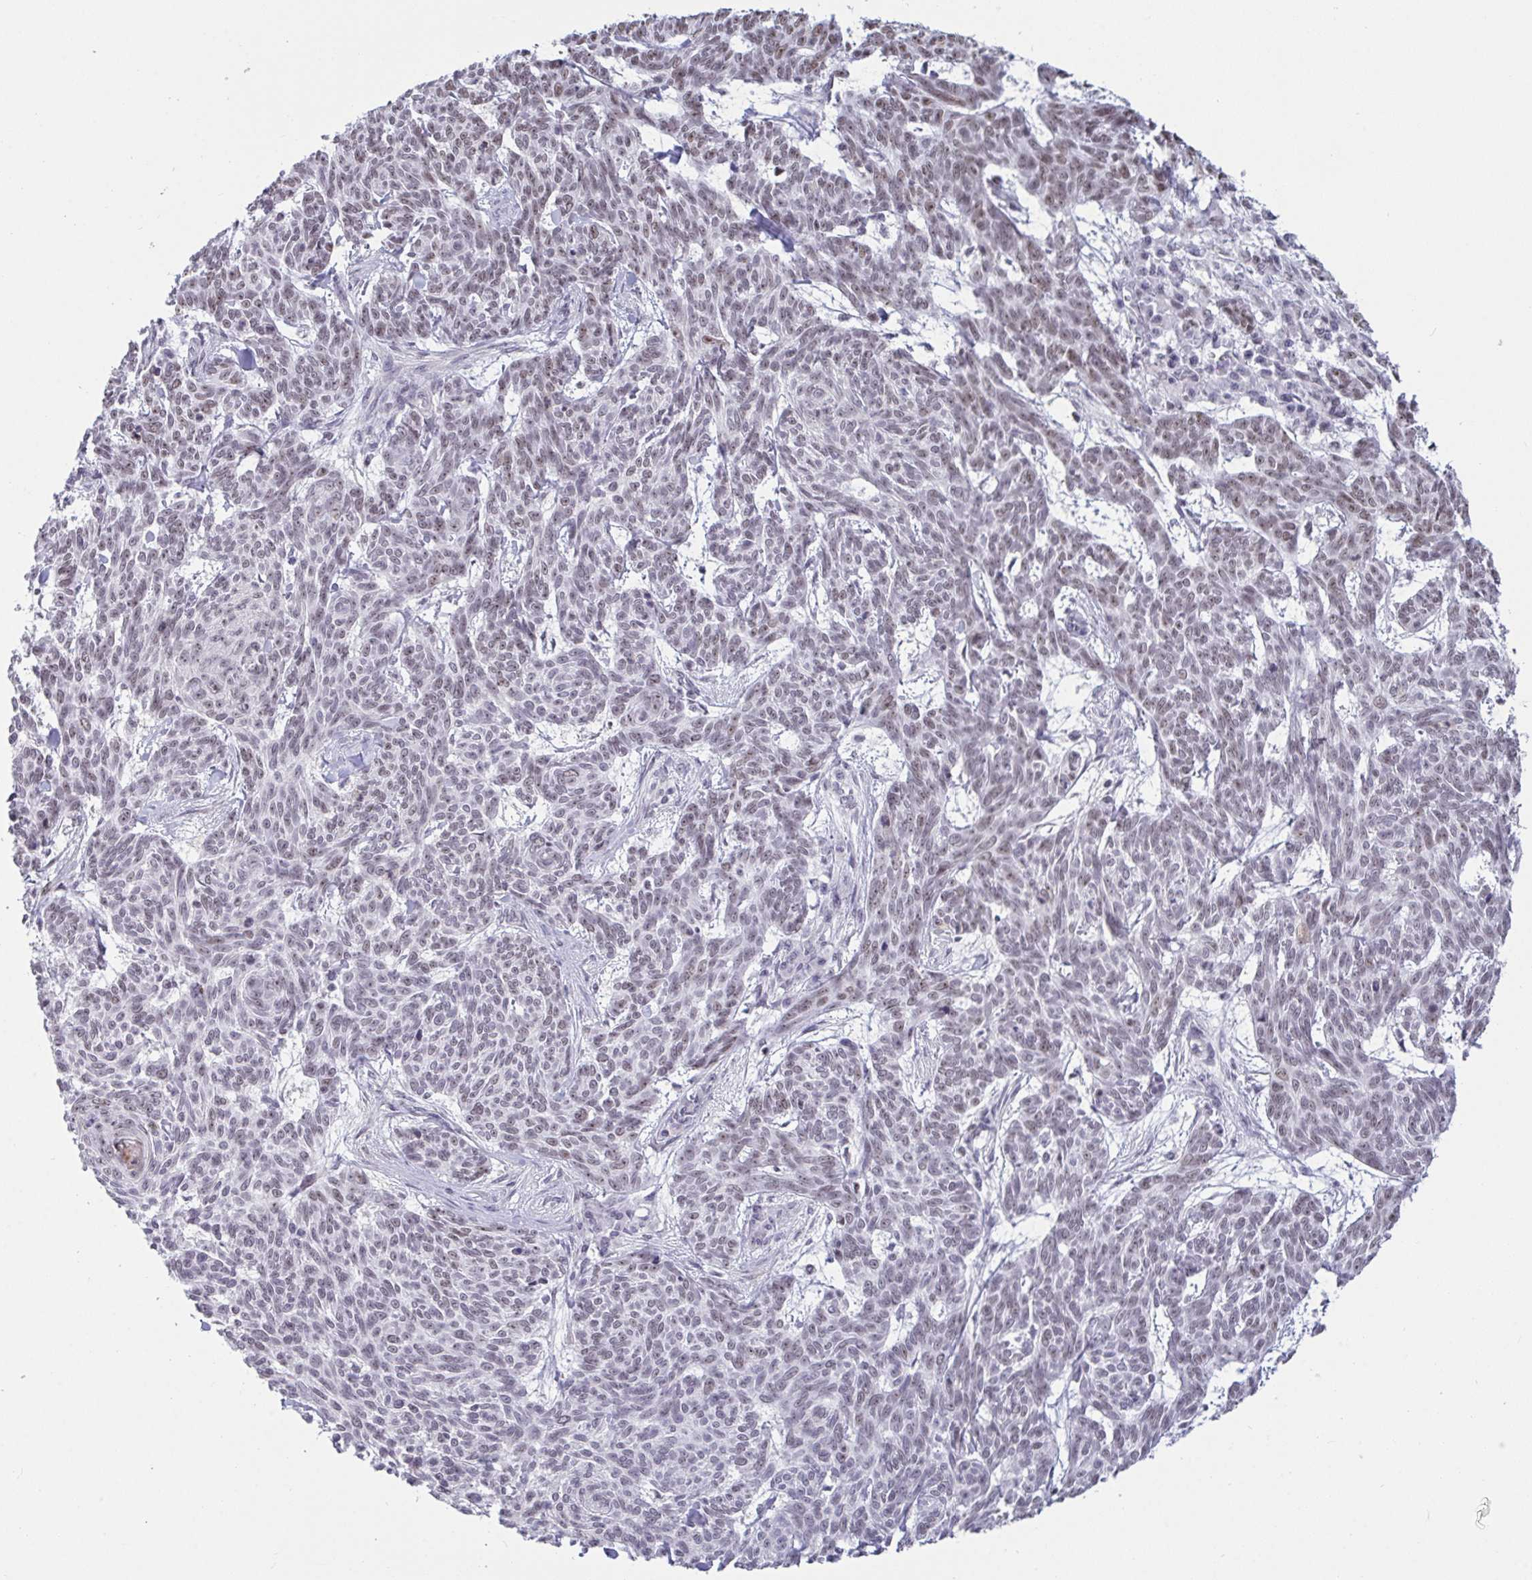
{"staining": {"intensity": "moderate", "quantity": "25%-75%", "location": "nuclear"}, "tissue": "skin cancer", "cell_type": "Tumor cells", "image_type": "cancer", "snomed": [{"axis": "morphology", "description": "Basal cell carcinoma"}, {"axis": "topography", "description": "Skin"}], "caption": "Skin cancer (basal cell carcinoma) tissue shows moderate nuclear staining in about 25%-75% of tumor cells, visualized by immunohistochemistry. The protein of interest is shown in brown color, while the nuclei are stained blue.", "gene": "SUPT16H", "patient": {"sex": "female", "age": 93}}